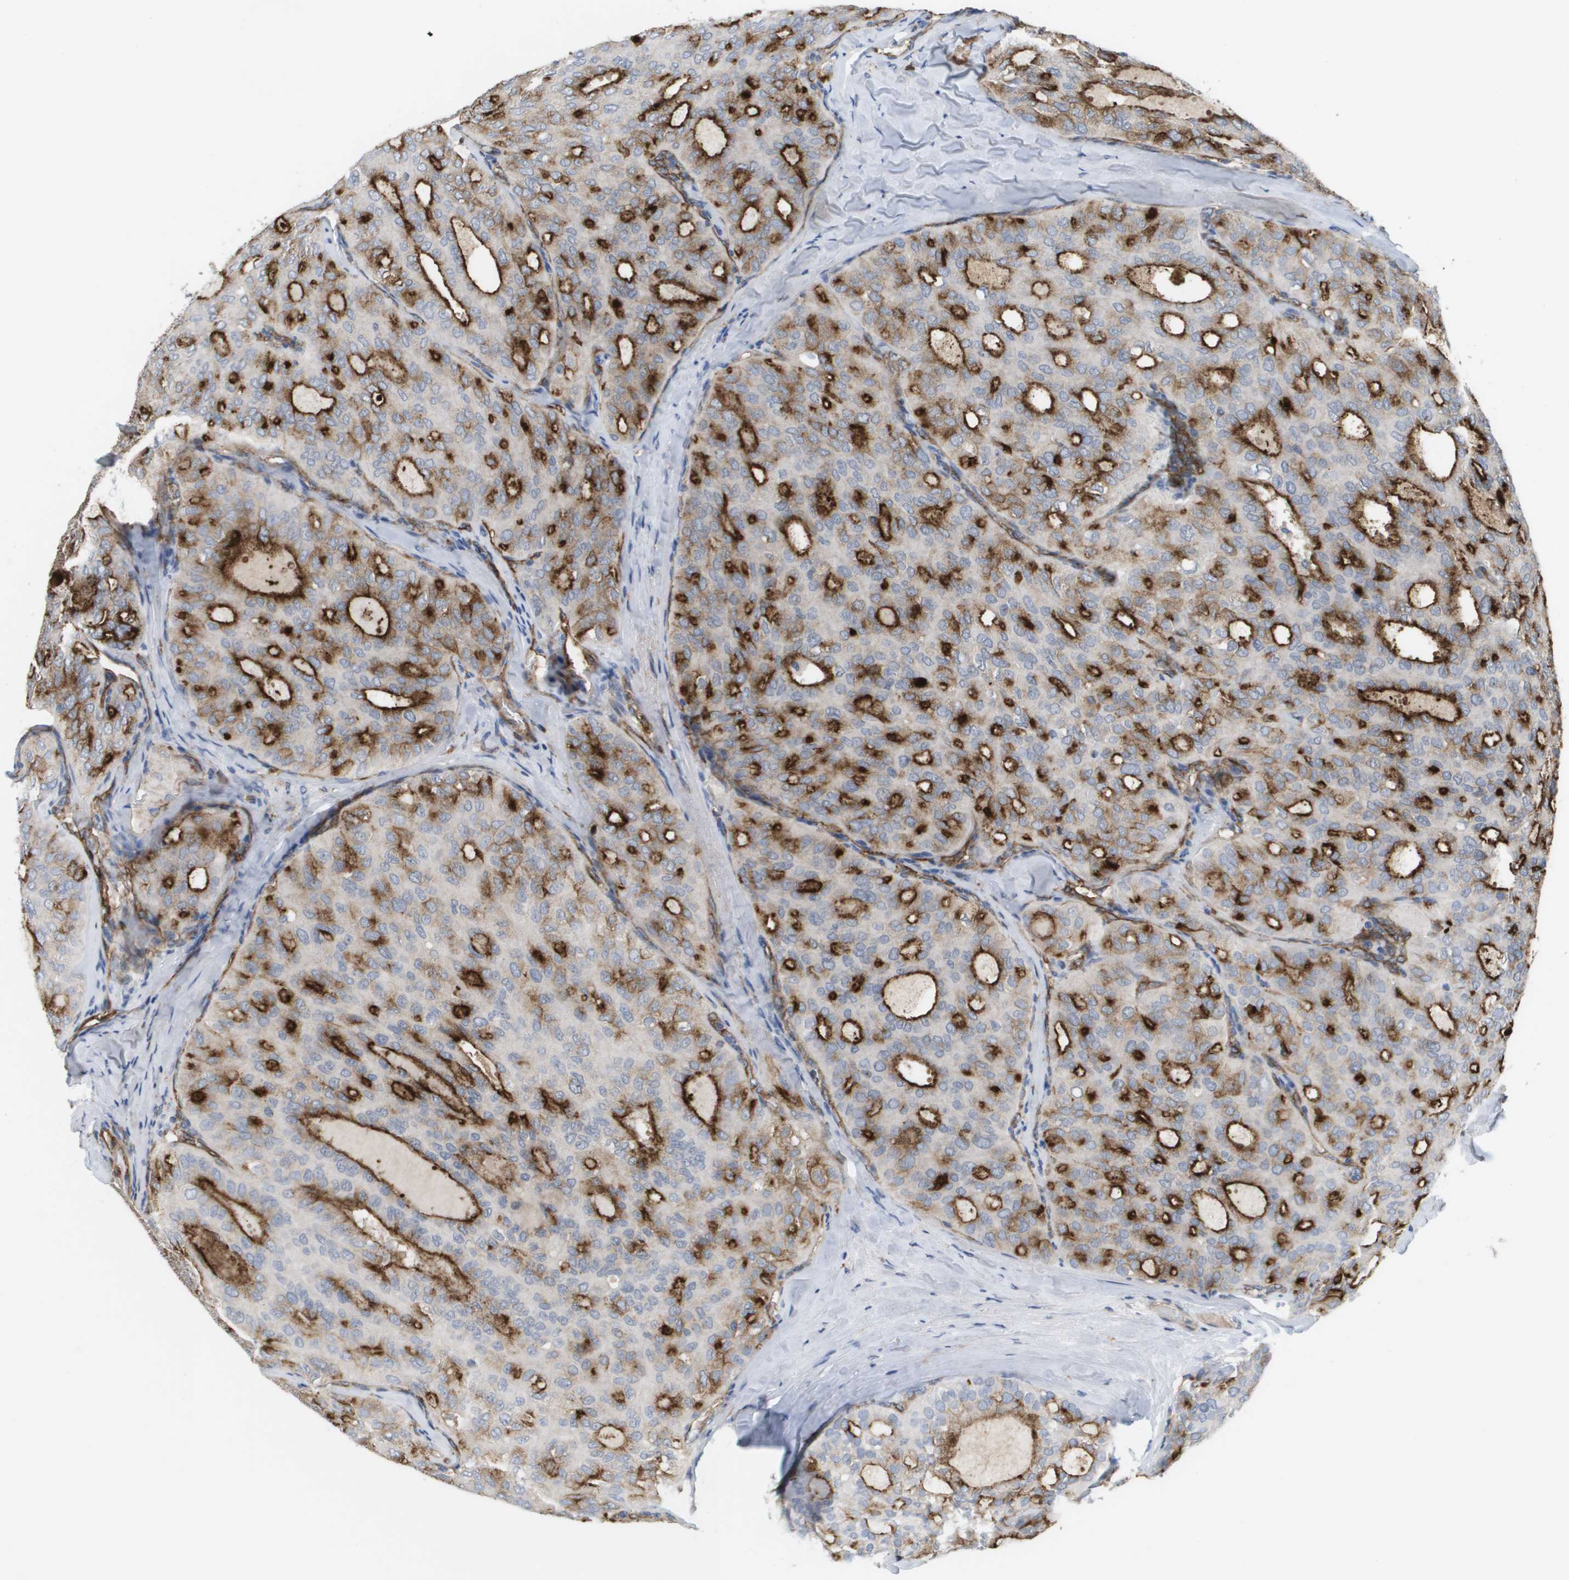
{"staining": {"intensity": "strong", "quantity": ">75%", "location": "cytoplasmic/membranous"}, "tissue": "thyroid cancer", "cell_type": "Tumor cells", "image_type": "cancer", "snomed": [{"axis": "morphology", "description": "Follicular adenoma carcinoma, NOS"}, {"axis": "topography", "description": "Thyroid gland"}], "caption": "Protein expression analysis of thyroid cancer (follicular adenoma carcinoma) demonstrates strong cytoplasmic/membranous positivity in approximately >75% of tumor cells. (Stains: DAB (3,3'-diaminobenzidine) in brown, nuclei in blue, Microscopy: brightfield microscopy at high magnification).", "gene": "ANGPT2", "patient": {"sex": "male", "age": 75}}